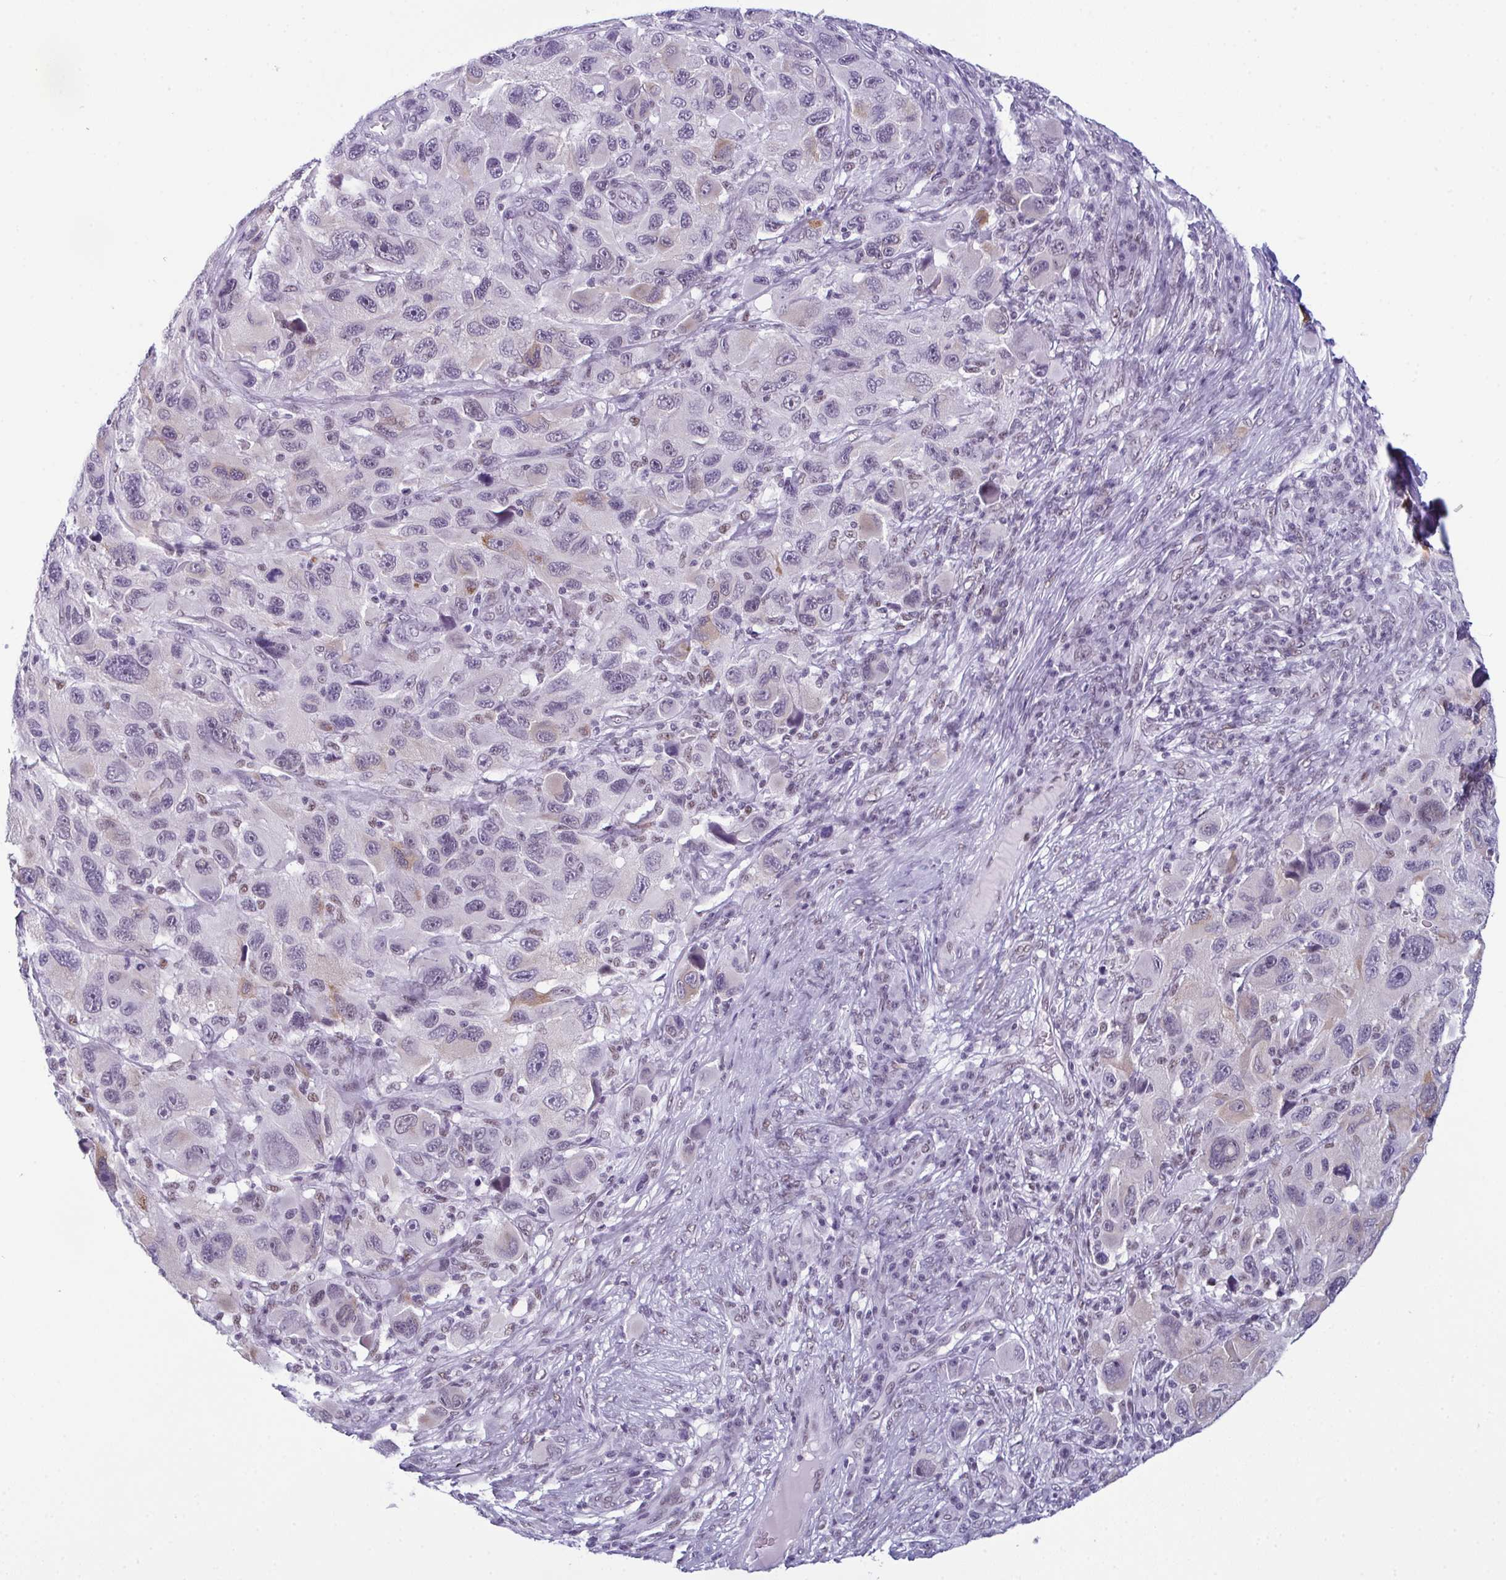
{"staining": {"intensity": "negative", "quantity": "none", "location": "none"}, "tissue": "melanoma", "cell_type": "Tumor cells", "image_type": "cancer", "snomed": [{"axis": "morphology", "description": "Malignant melanoma, NOS"}, {"axis": "topography", "description": "Skin"}], "caption": "Melanoma was stained to show a protein in brown. There is no significant positivity in tumor cells.", "gene": "RBM7", "patient": {"sex": "male", "age": 53}}